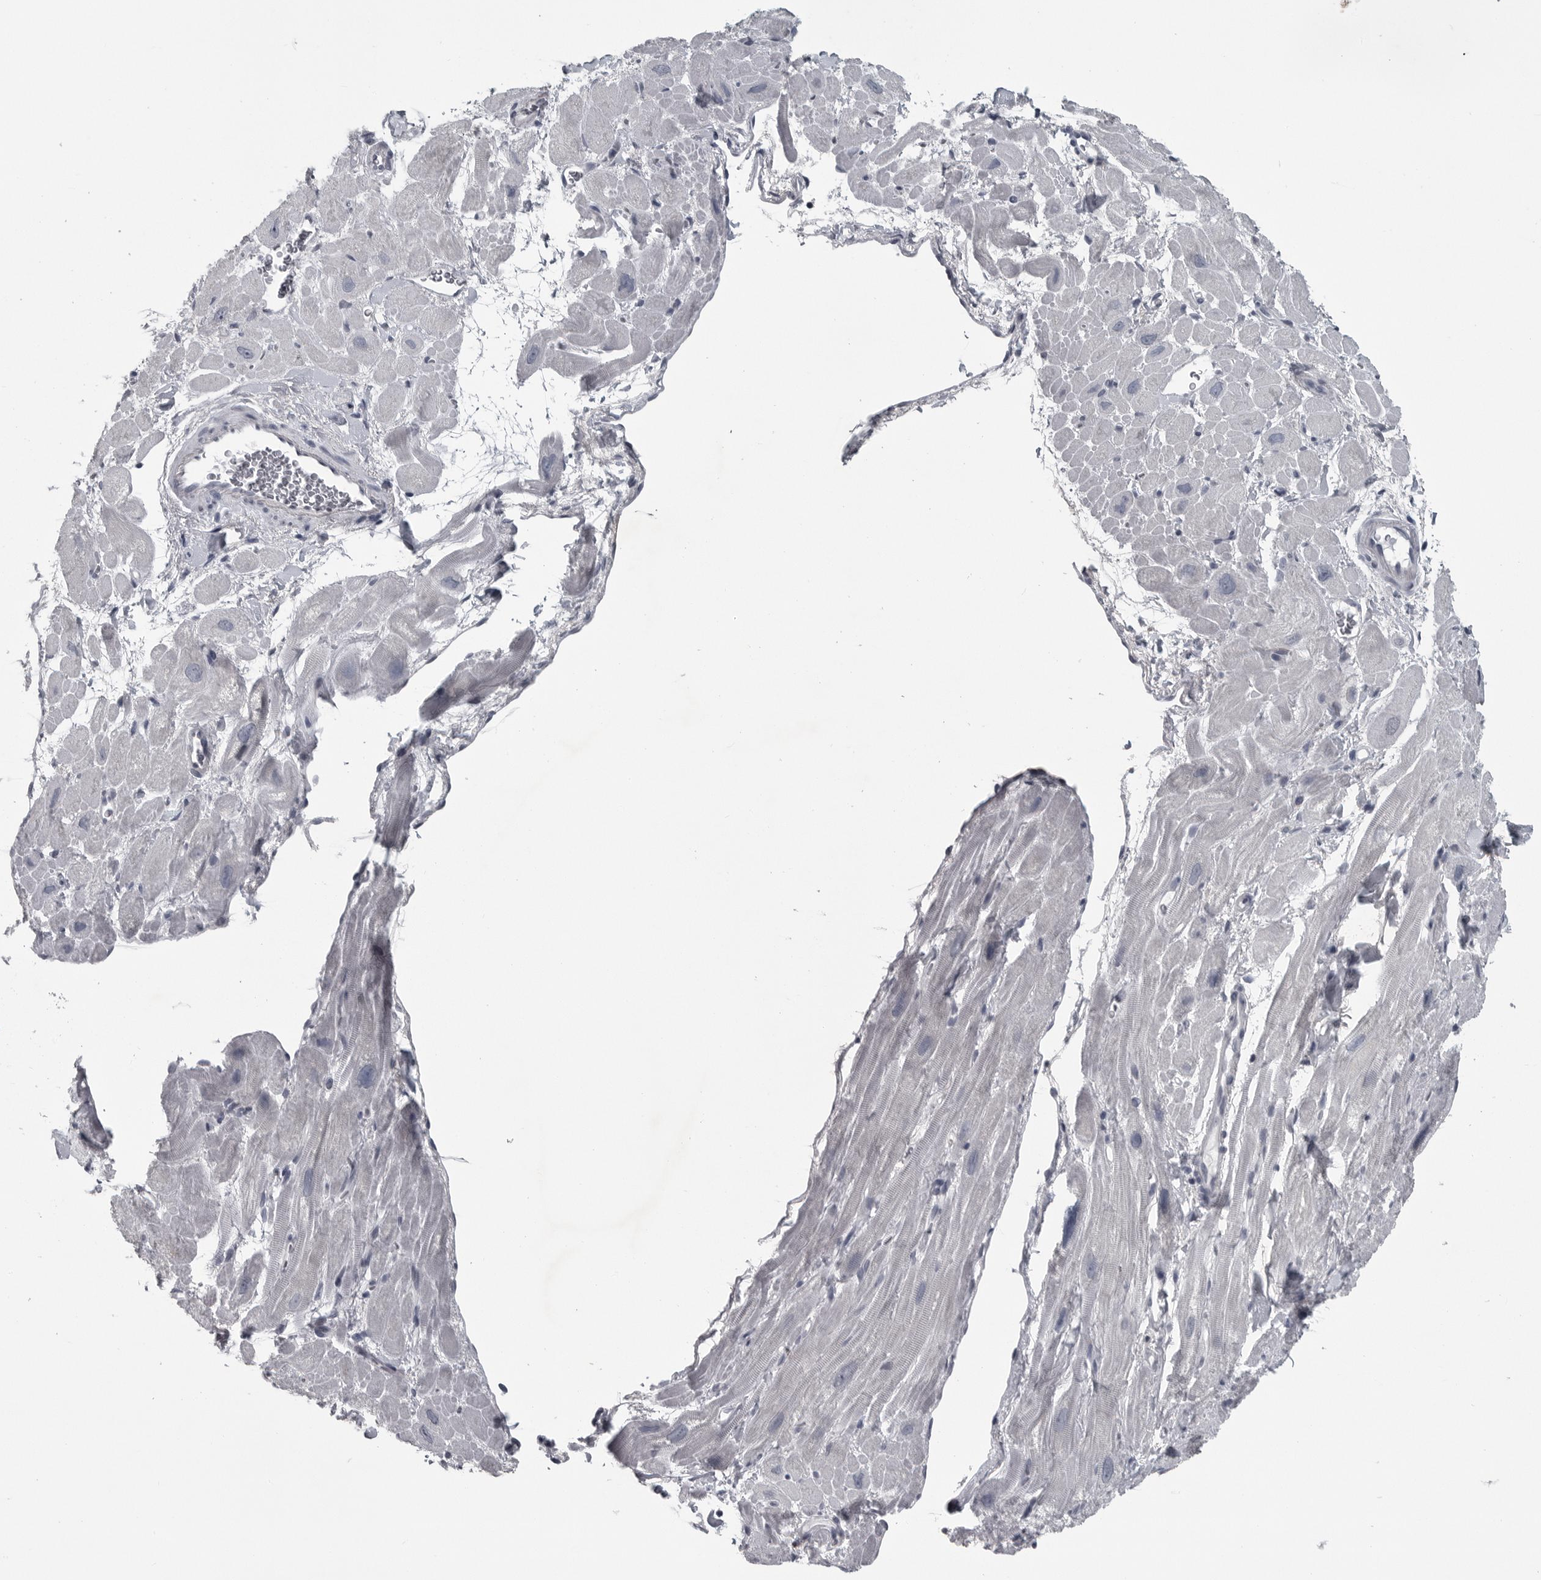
{"staining": {"intensity": "negative", "quantity": "none", "location": "none"}, "tissue": "heart muscle", "cell_type": "Cardiomyocytes", "image_type": "normal", "snomed": [{"axis": "morphology", "description": "Normal tissue, NOS"}, {"axis": "topography", "description": "Heart"}], "caption": "Cardiomyocytes show no significant protein staining in benign heart muscle. Brightfield microscopy of immunohistochemistry stained with DAB (3,3'-diaminobenzidine) (brown) and hematoxylin (blue), captured at high magnification.", "gene": "LYSMD1", "patient": {"sex": "male", "age": 49}}